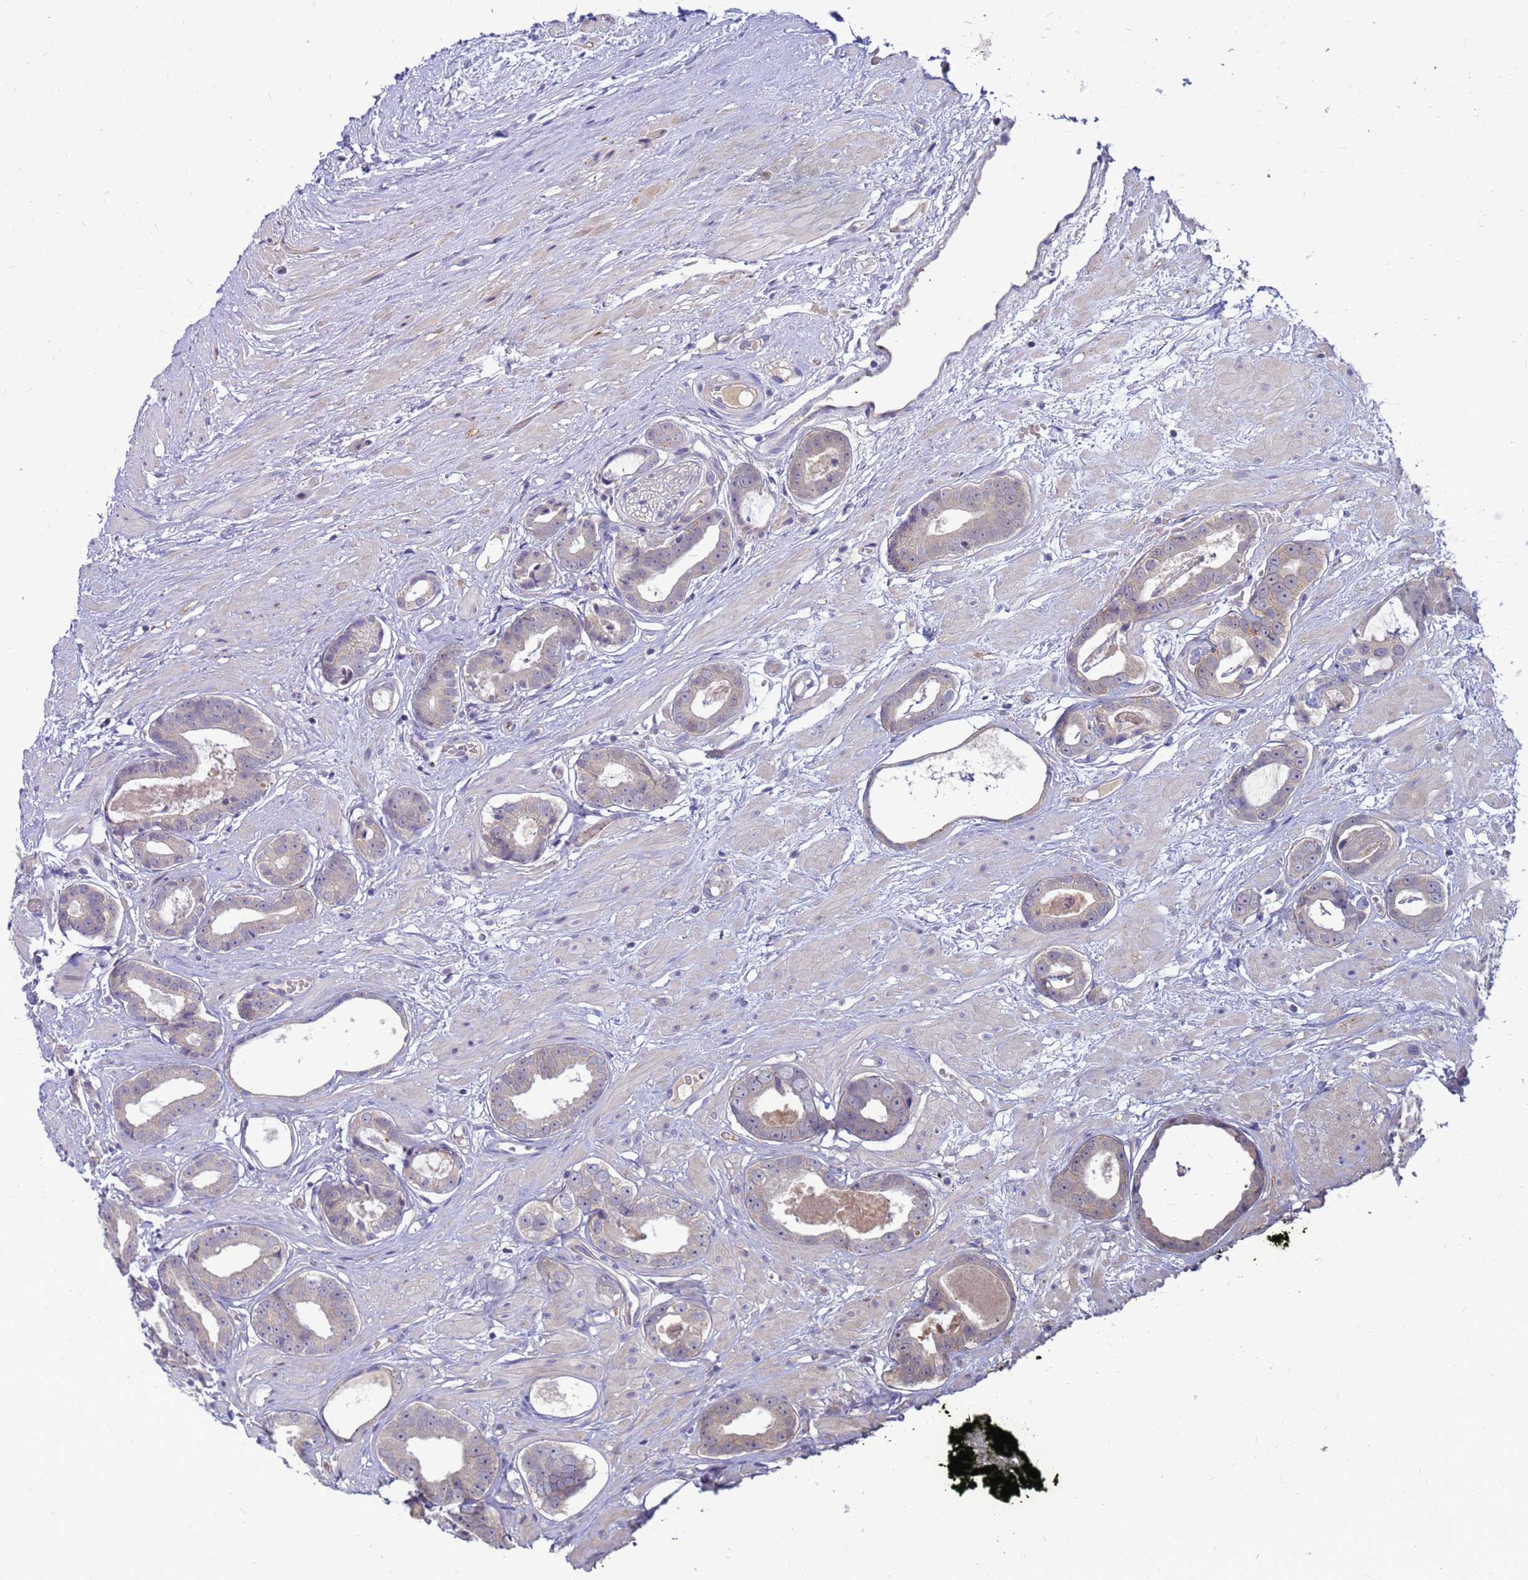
{"staining": {"intensity": "weak", "quantity": "<25%", "location": "cytoplasmic/membranous"}, "tissue": "prostate cancer", "cell_type": "Tumor cells", "image_type": "cancer", "snomed": [{"axis": "morphology", "description": "Adenocarcinoma, Low grade"}, {"axis": "topography", "description": "Prostate"}], "caption": "IHC image of human adenocarcinoma (low-grade) (prostate) stained for a protein (brown), which demonstrates no positivity in tumor cells.", "gene": "ENOPH1", "patient": {"sex": "male", "age": 64}}